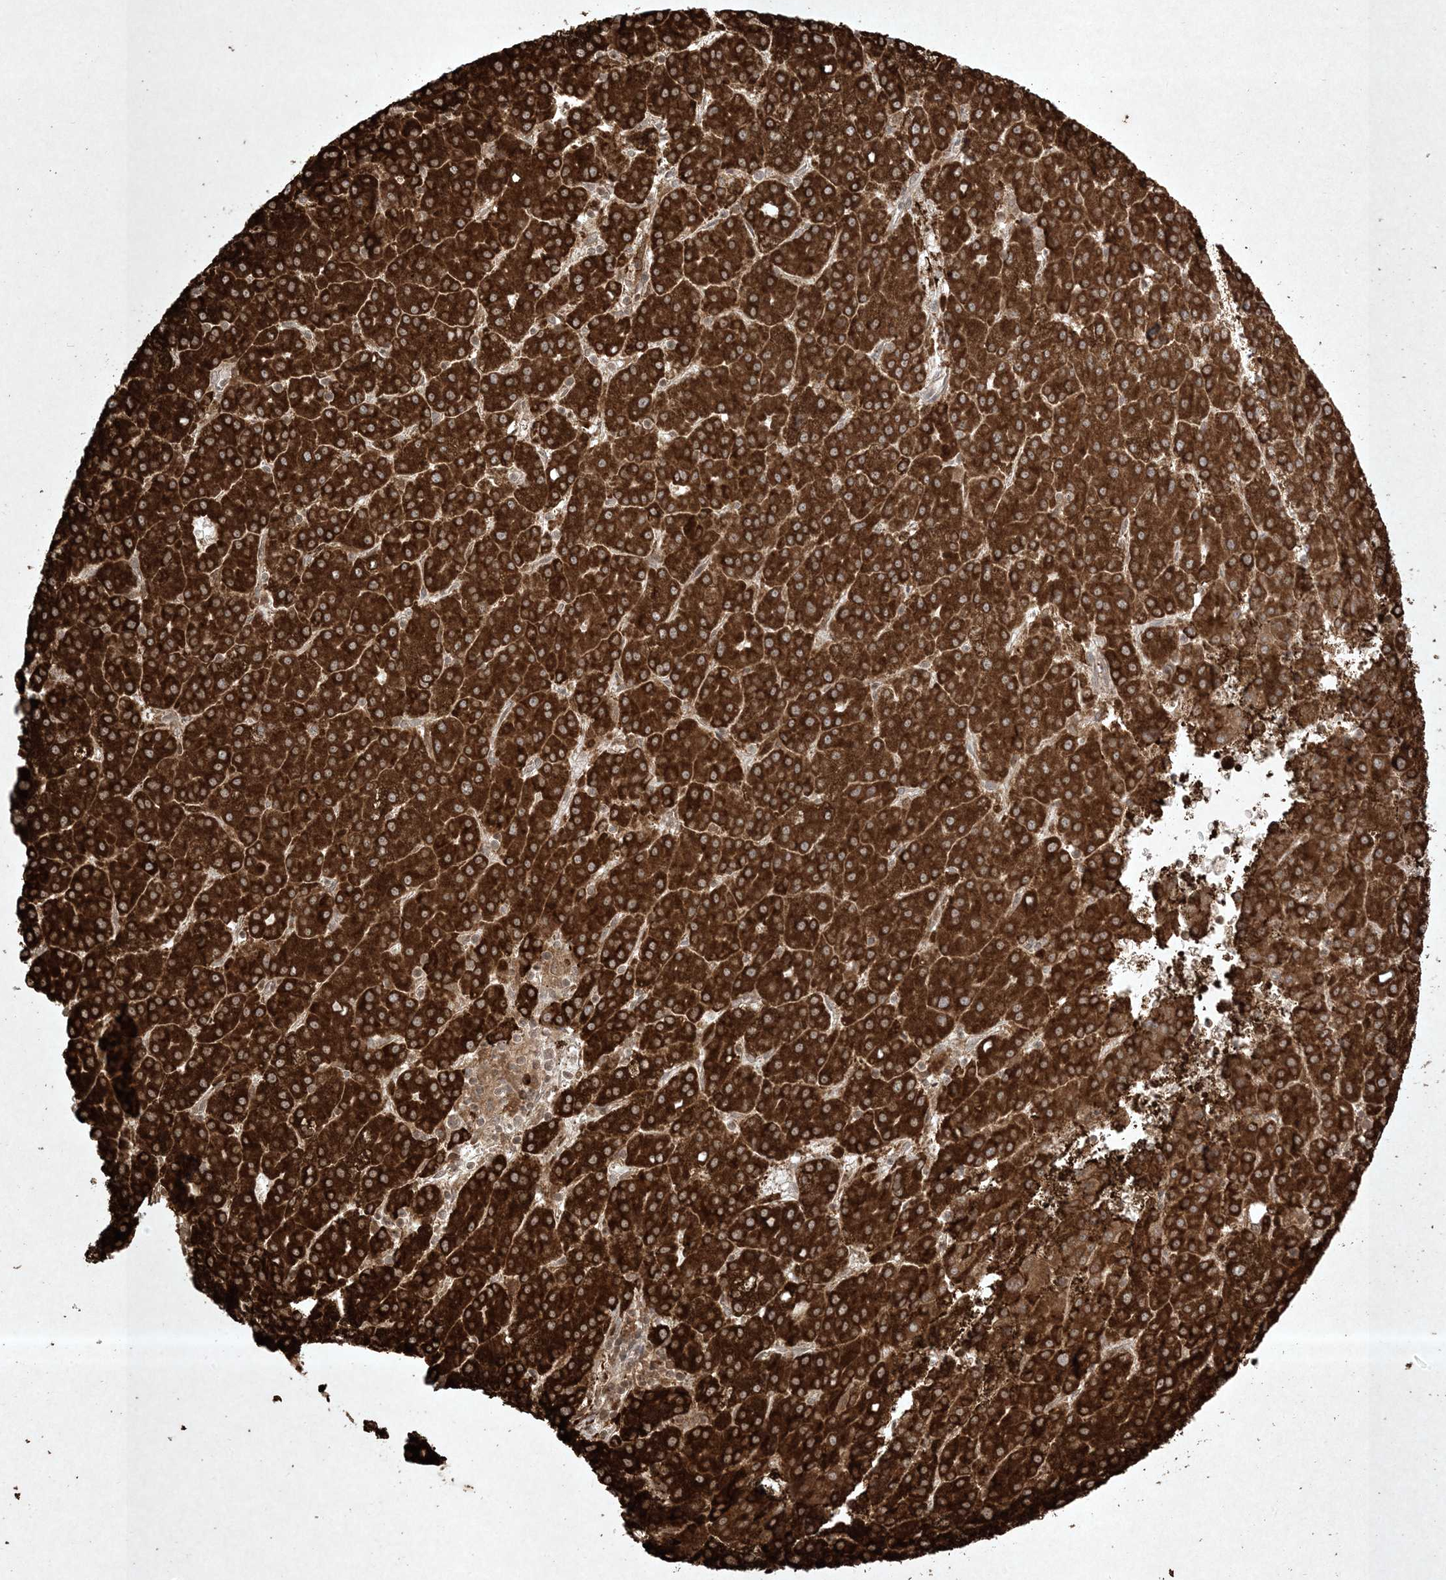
{"staining": {"intensity": "strong", "quantity": ">75%", "location": "cytoplasmic/membranous"}, "tissue": "liver cancer", "cell_type": "Tumor cells", "image_type": "cancer", "snomed": [{"axis": "morphology", "description": "Carcinoma, Hepatocellular, NOS"}, {"axis": "topography", "description": "Liver"}], "caption": "There is high levels of strong cytoplasmic/membranous staining in tumor cells of liver cancer (hepatocellular carcinoma), as demonstrated by immunohistochemical staining (brown color).", "gene": "PTK6", "patient": {"sex": "female", "age": 58}}